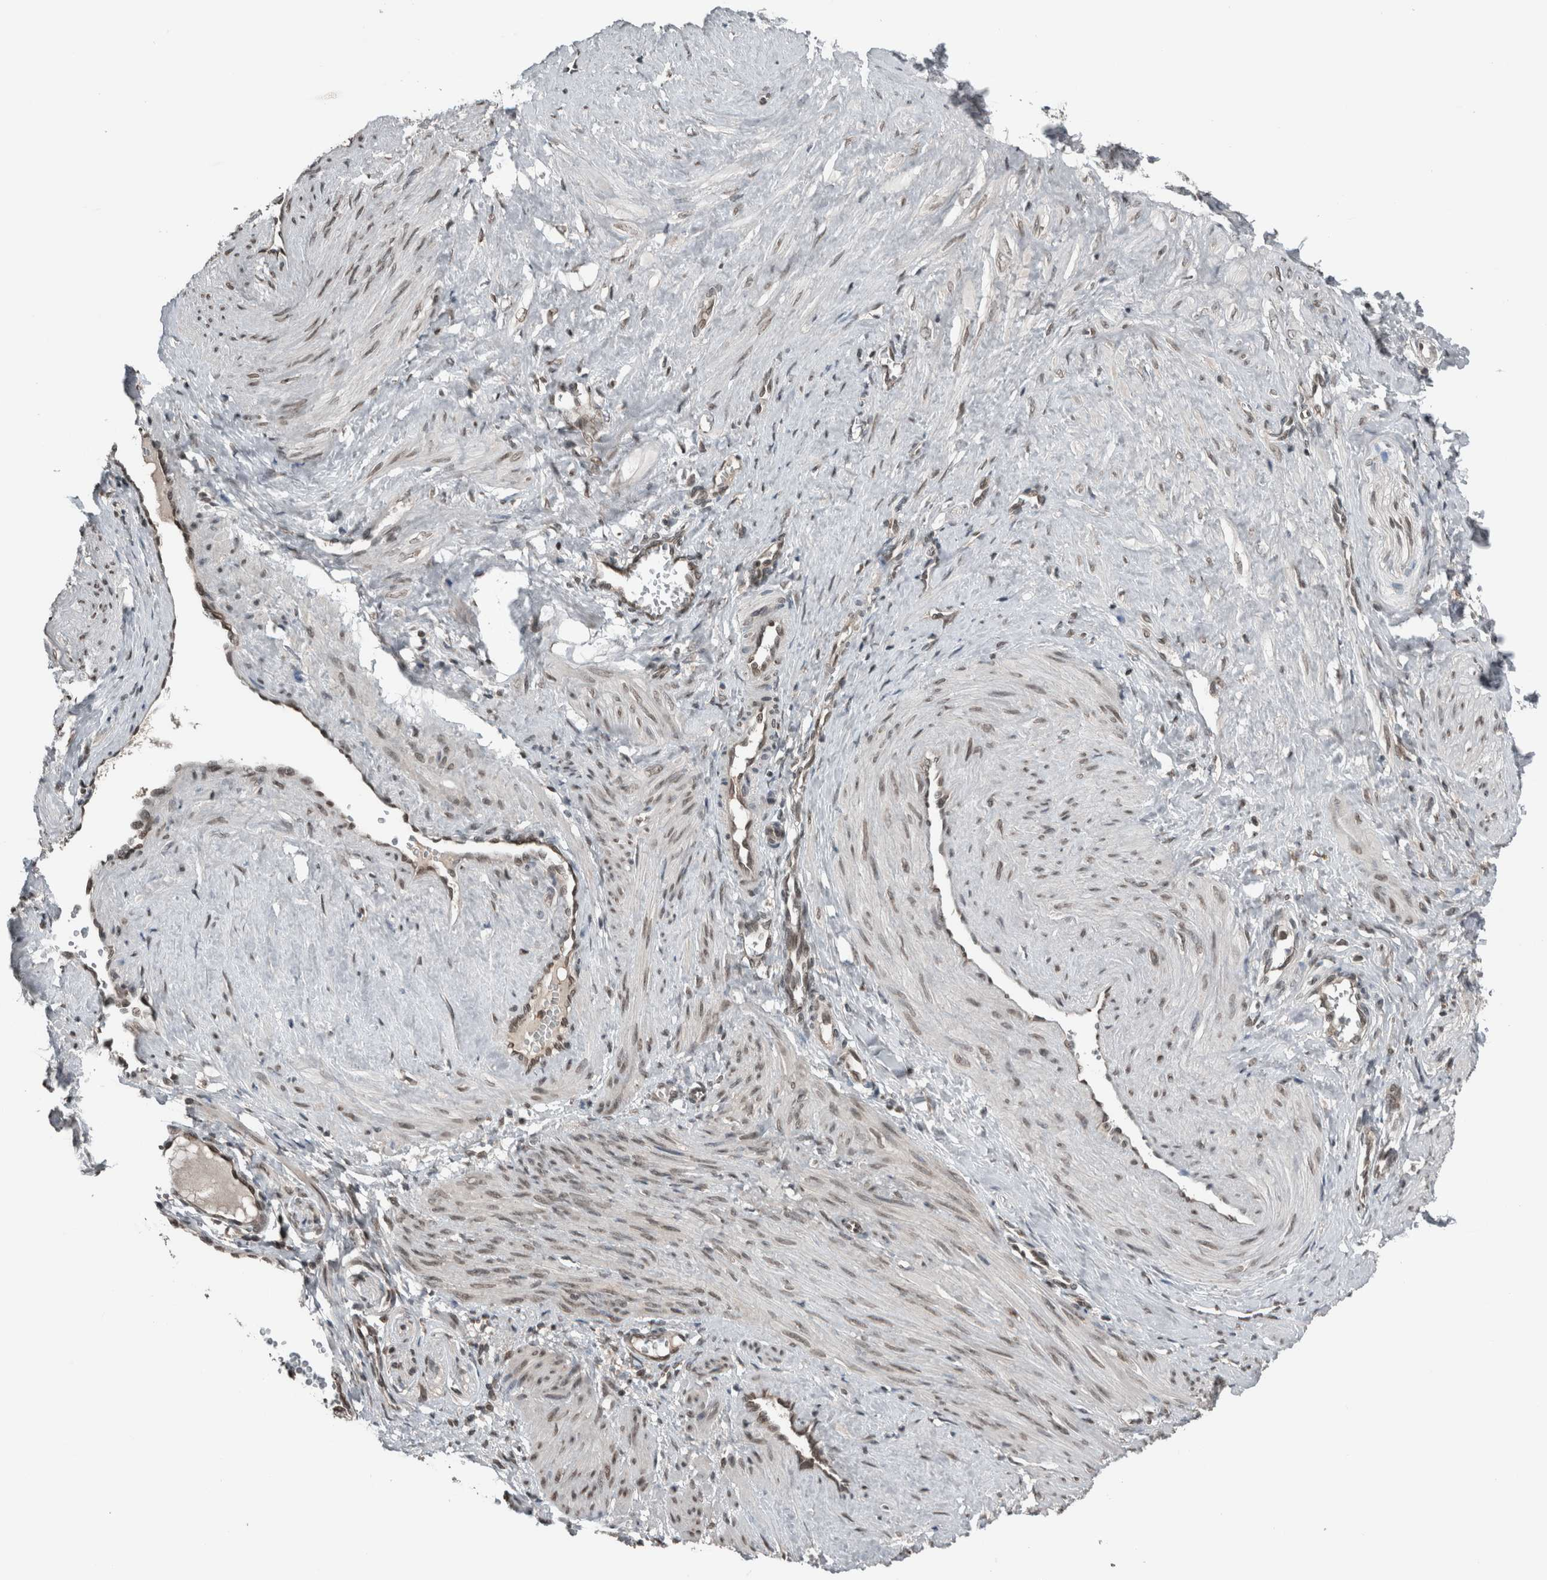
{"staining": {"intensity": "weak", "quantity": "25%-75%", "location": "nuclear"}, "tissue": "smooth muscle", "cell_type": "Smooth muscle cells", "image_type": "normal", "snomed": [{"axis": "morphology", "description": "Normal tissue, NOS"}, {"axis": "topography", "description": "Endometrium"}], "caption": "A low amount of weak nuclear expression is present in about 25%-75% of smooth muscle cells in normal smooth muscle.", "gene": "SPAG7", "patient": {"sex": "female", "age": 33}}